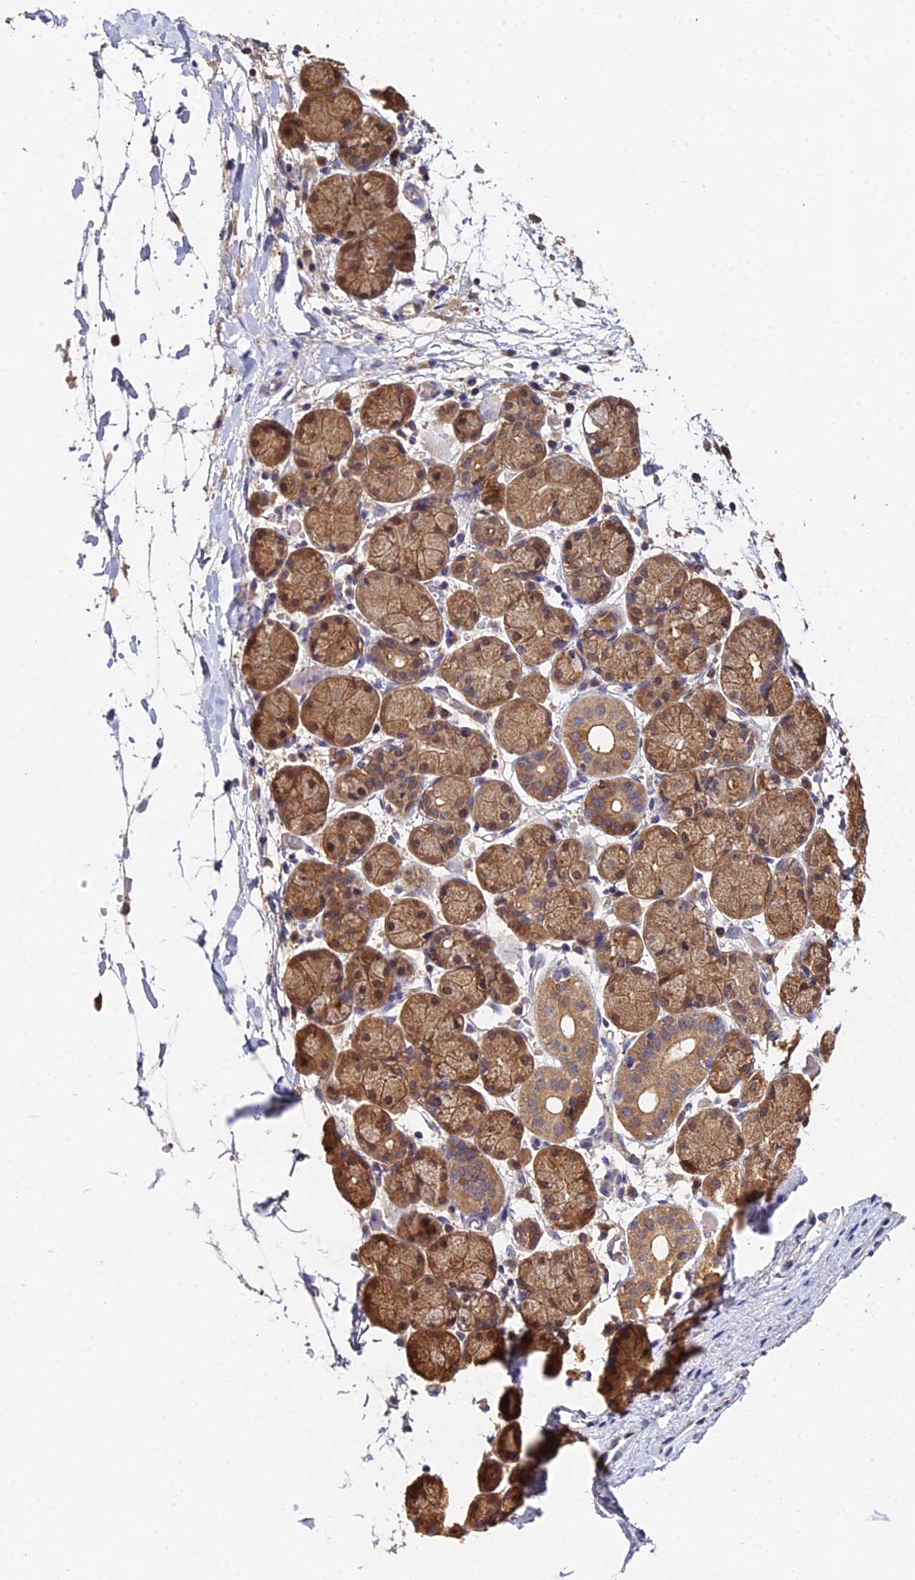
{"staining": {"intensity": "strong", "quantity": ">75%", "location": "cytoplasmic/membranous,nuclear"}, "tissue": "salivary gland", "cell_type": "Glandular cells", "image_type": "normal", "snomed": [{"axis": "morphology", "description": "Normal tissue, NOS"}, {"axis": "topography", "description": "Salivary gland"}], "caption": "Strong cytoplasmic/membranous,nuclear protein expression is seen in approximately >75% of glandular cells in salivary gland. (DAB IHC with brightfield microscopy, high magnification).", "gene": "FBP1", "patient": {"sex": "female", "age": 24}}